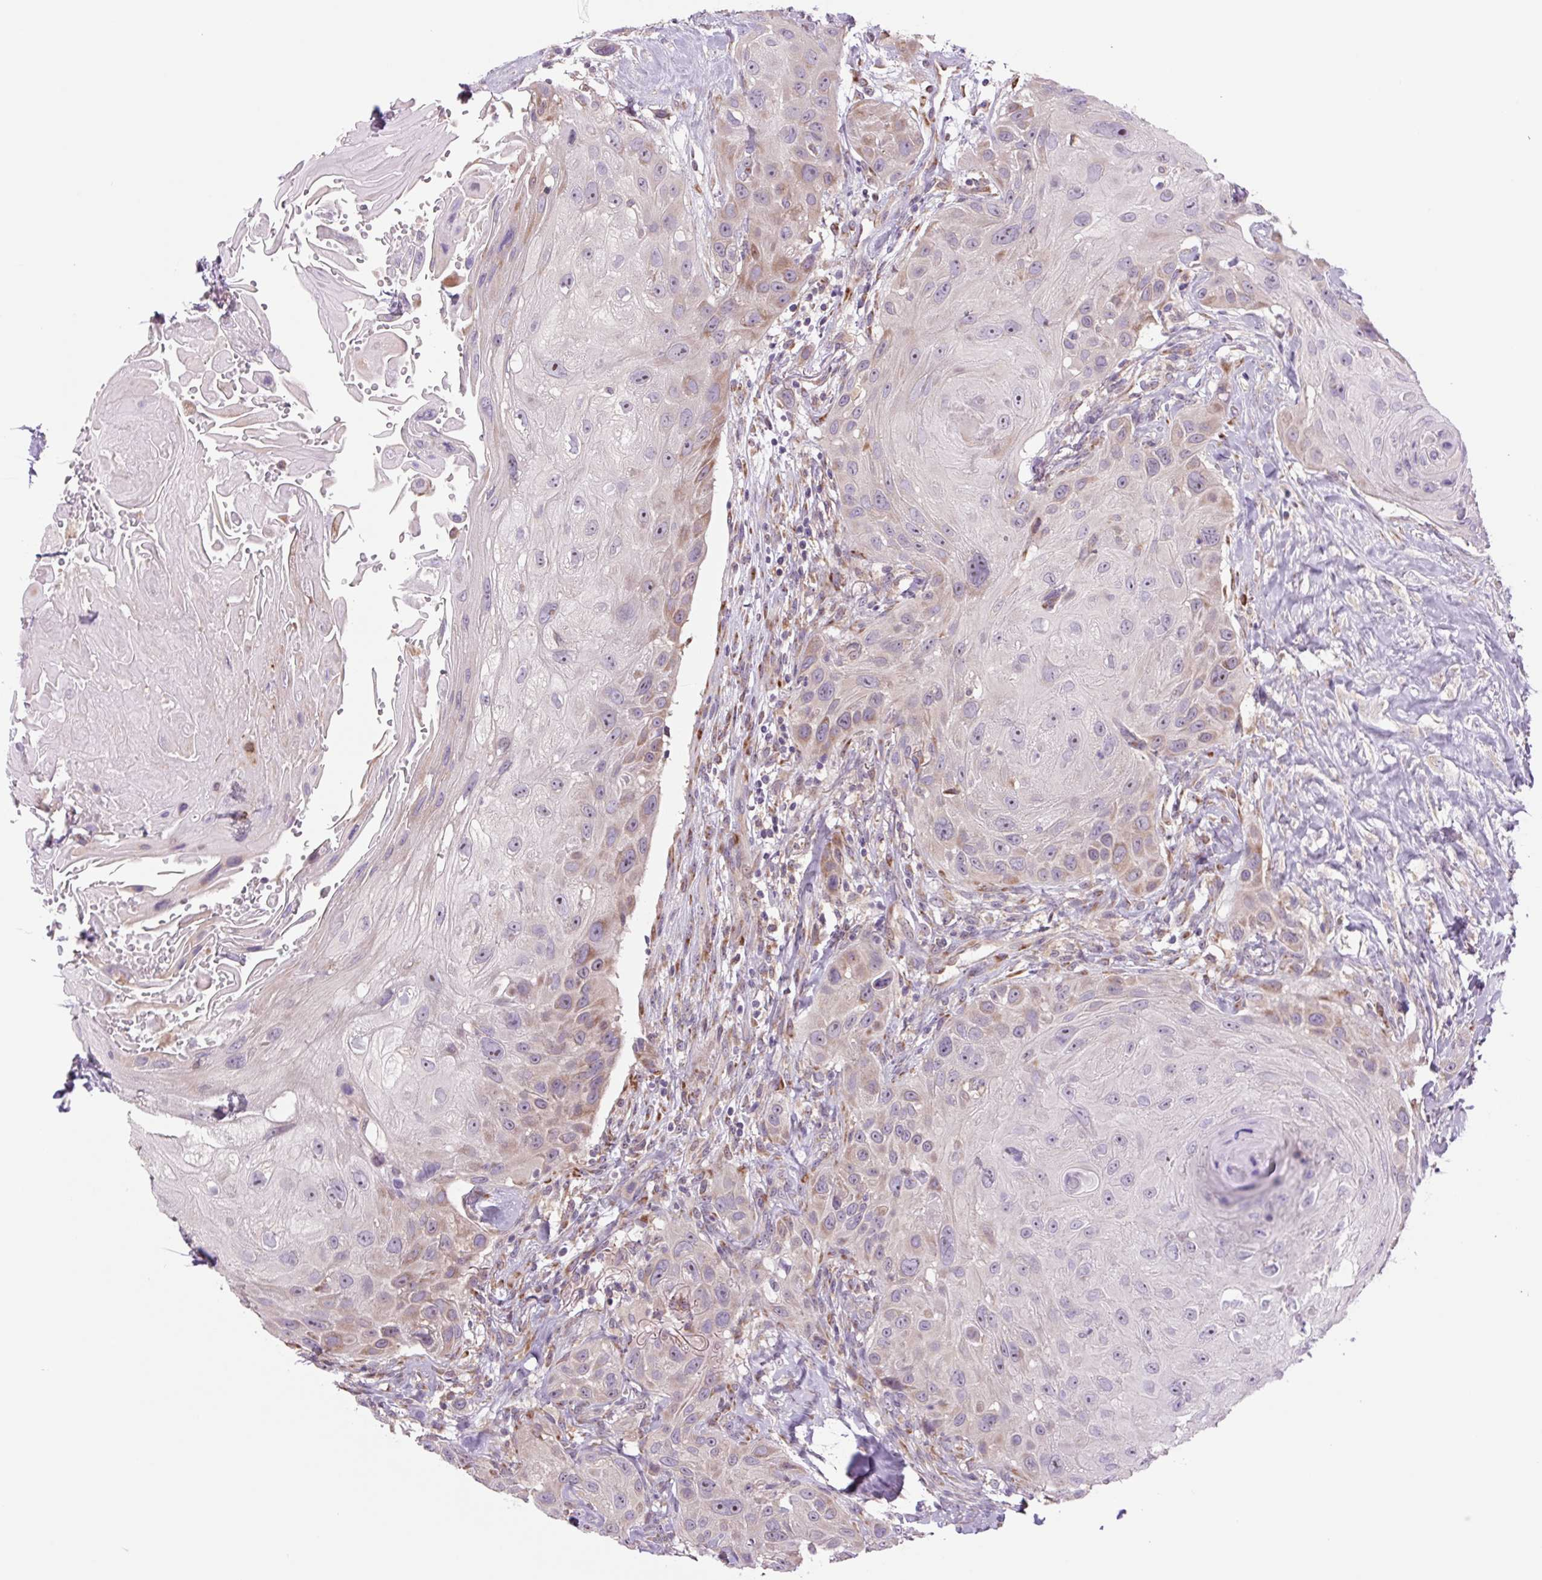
{"staining": {"intensity": "moderate", "quantity": "<25%", "location": "cytoplasmic/membranous"}, "tissue": "head and neck cancer", "cell_type": "Tumor cells", "image_type": "cancer", "snomed": [{"axis": "morphology", "description": "Squamous cell carcinoma, NOS"}, {"axis": "topography", "description": "Head-Neck"}], "caption": "DAB immunohistochemical staining of human head and neck cancer (squamous cell carcinoma) displays moderate cytoplasmic/membranous protein positivity in about <25% of tumor cells.", "gene": "PLA2G4A", "patient": {"sex": "male", "age": 81}}